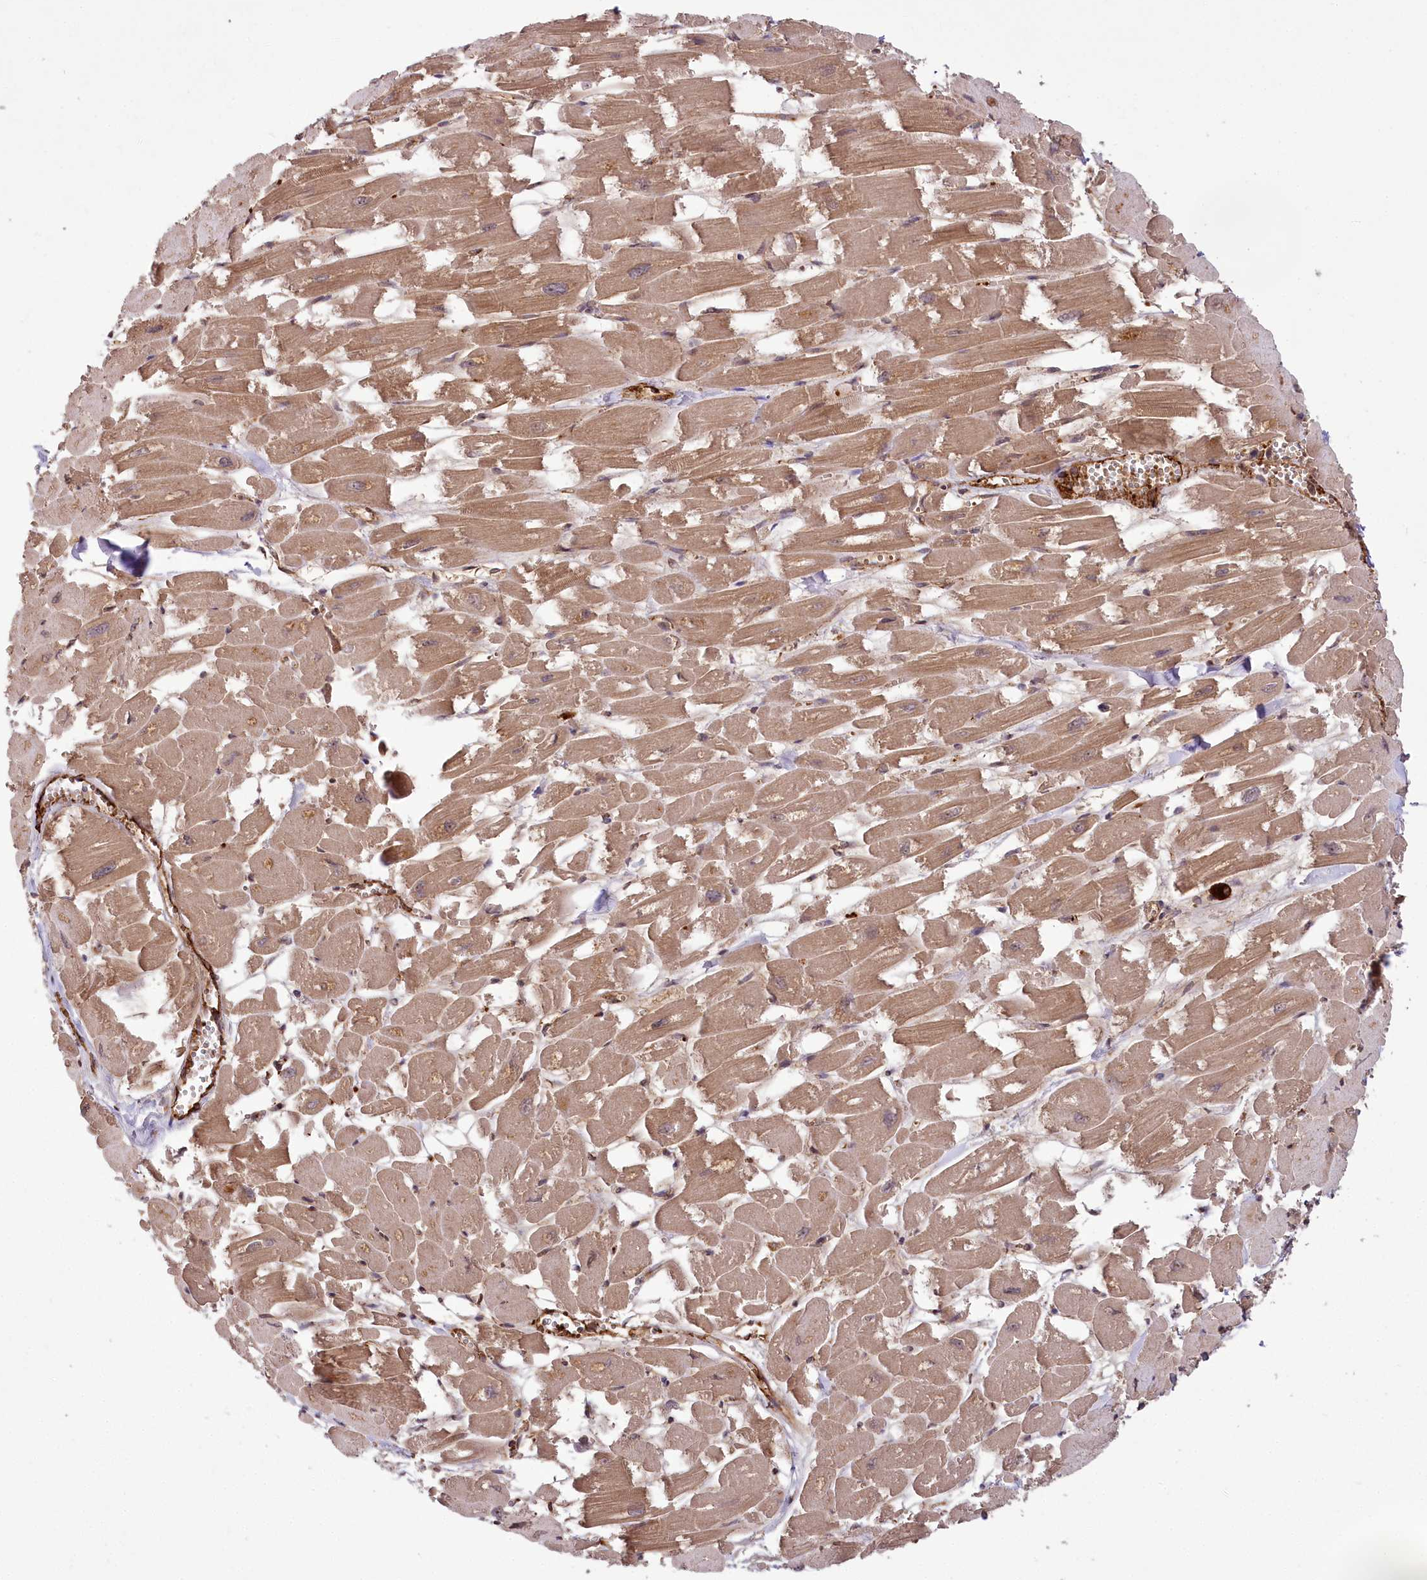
{"staining": {"intensity": "moderate", "quantity": ">75%", "location": "cytoplasmic/membranous"}, "tissue": "heart muscle", "cell_type": "Cardiomyocytes", "image_type": "normal", "snomed": [{"axis": "morphology", "description": "Normal tissue, NOS"}, {"axis": "topography", "description": "Heart"}], "caption": "DAB (3,3'-diaminobenzidine) immunohistochemical staining of normal human heart muscle exhibits moderate cytoplasmic/membranous protein staining in approximately >75% of cardiomyocytes.", "gene": "CARD19", "patient": {"sex": "male", "age": 54}}